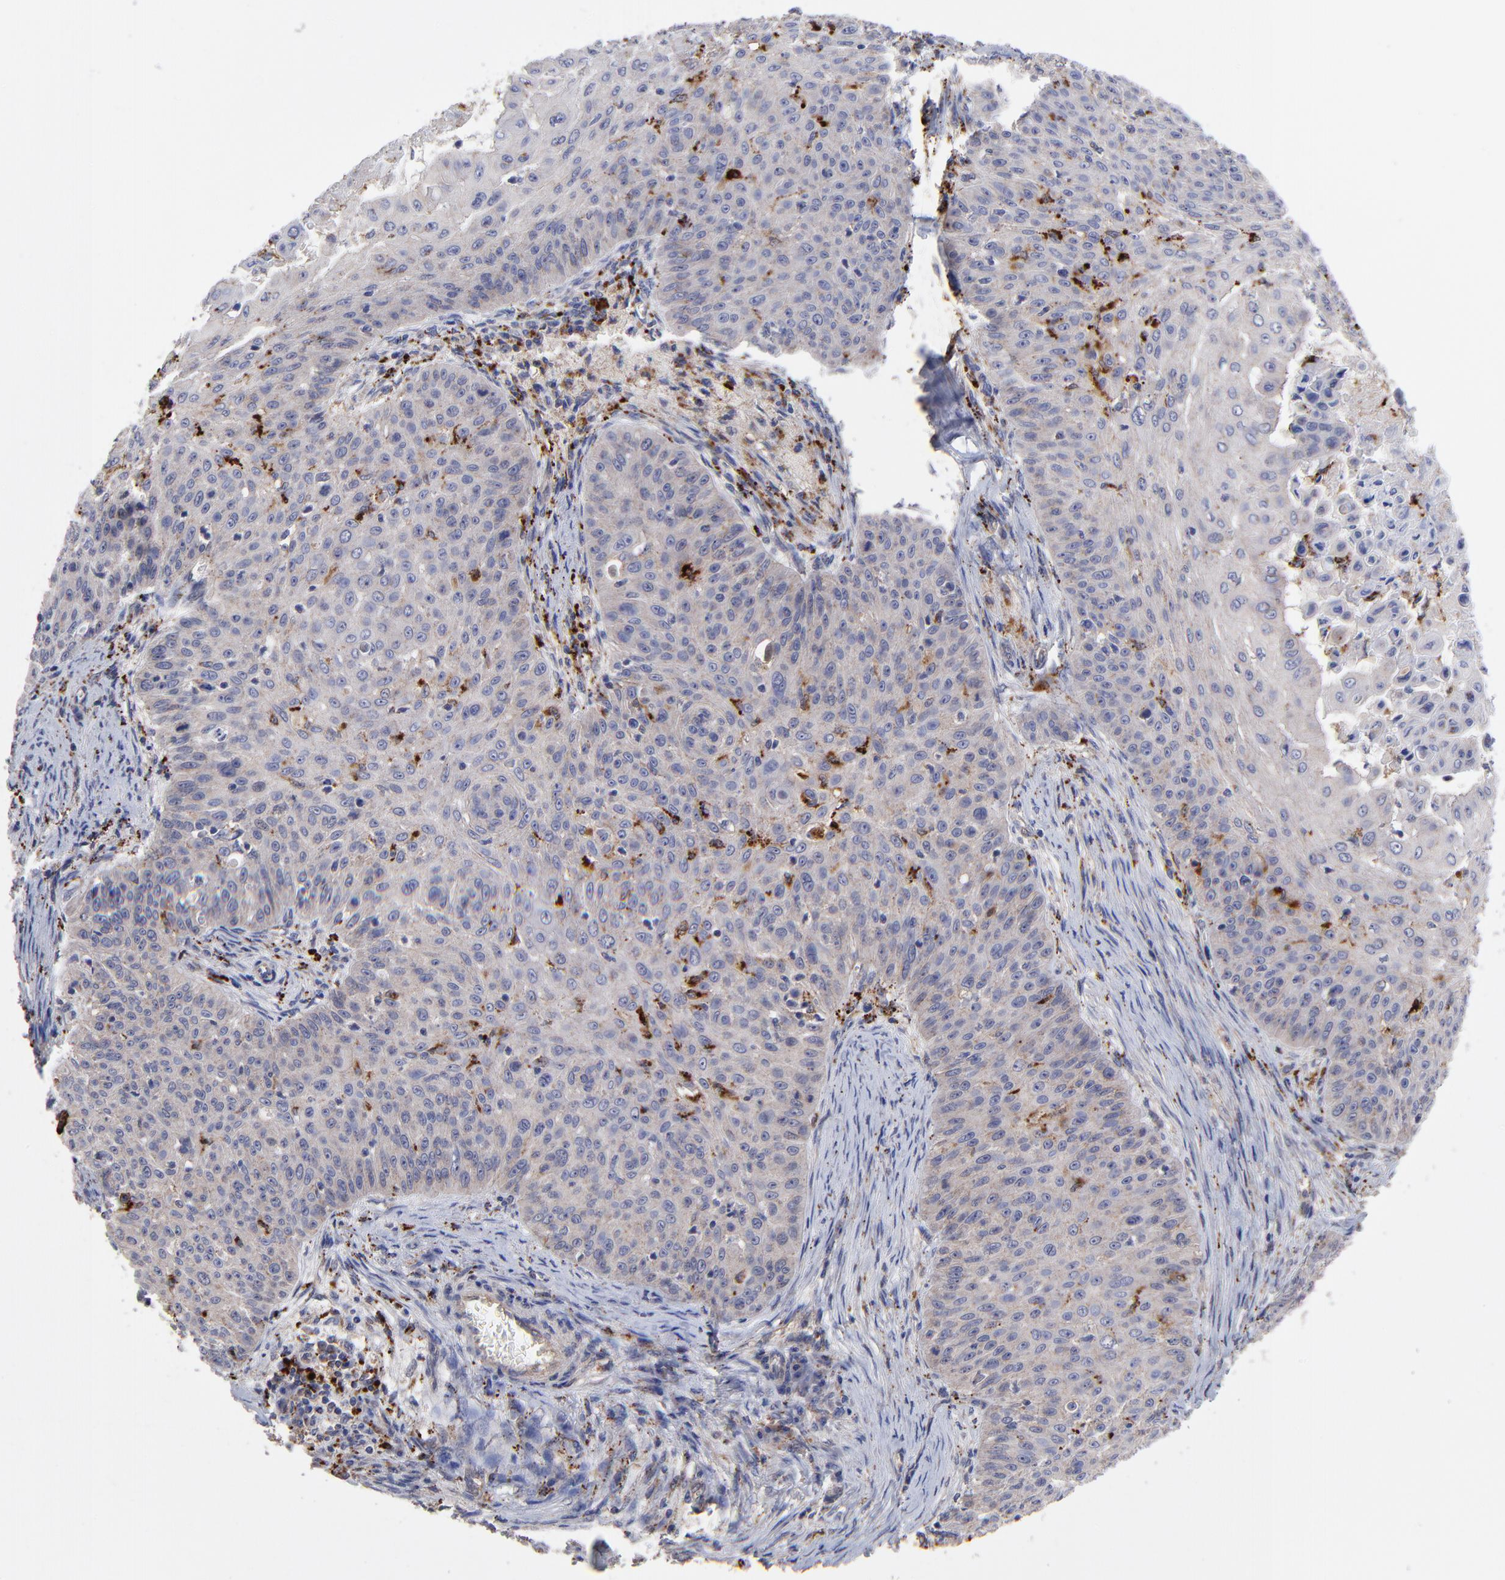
{"staining": {"intensity": "weak", "quantity": "25%-75%", "location": "cytoplasmic/membranous"}, "tissue": "skin cancer", "cell_type": "Tumor cells", "image_type": "cancer", "snomed": [{"axis": "morphology", "description": "Squamous cell carcinoma, NOS"}, {"axis": "topography", "description": "Skin"}], "caption": "Immunohistochemical staining of human skin cancer (squamous cell carcinoma) shows low levels of weak cytoplasmic/membranous protein positivity in approximately 25%-75% of tumor cells. (brown staining indicates protein expression, while blue staining denotes nuclei).", "gene": "PDE4B", "patient": {"sex": "male", "age": 82}}